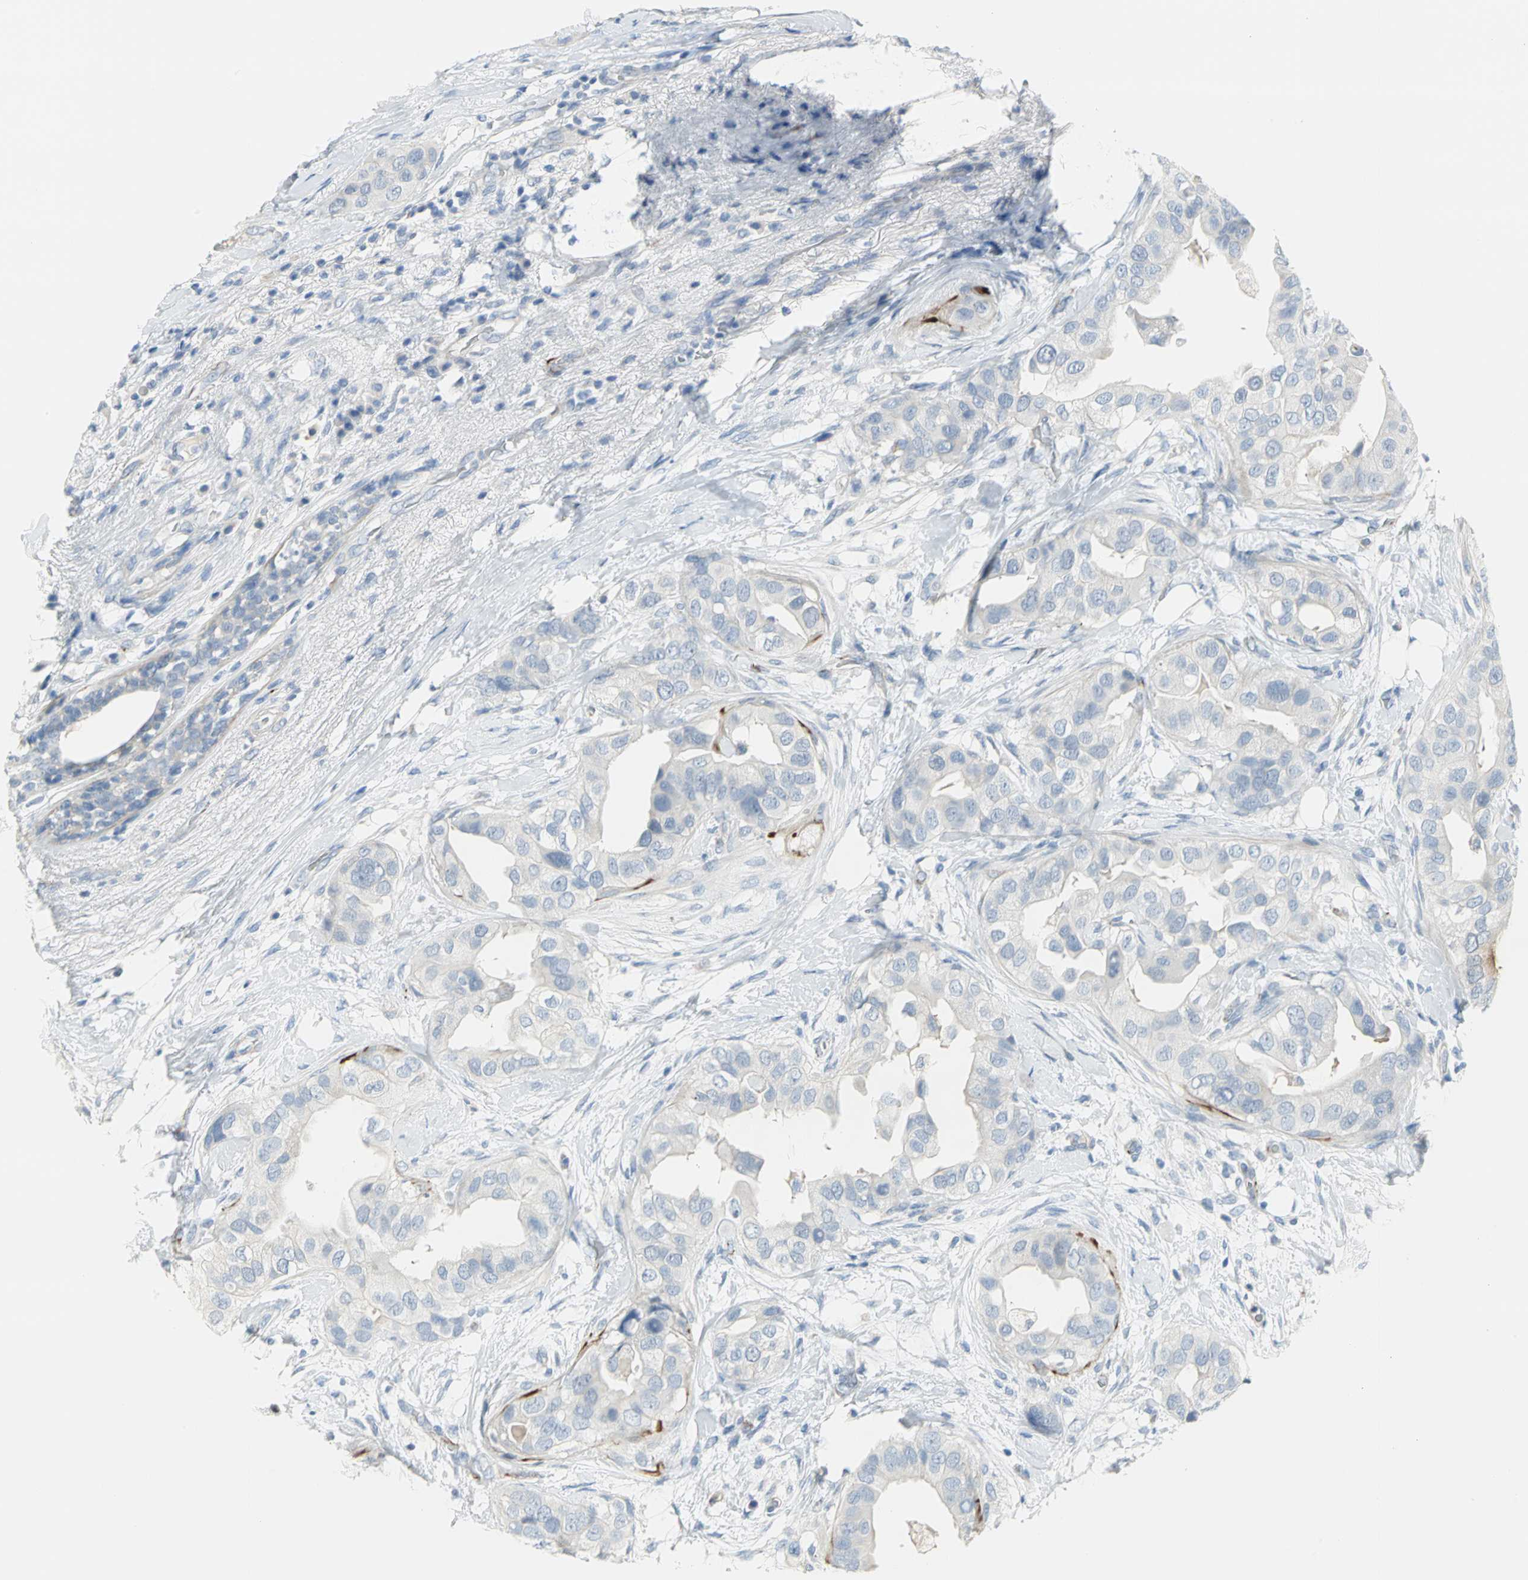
{"staining": {"intensity": "weak", "quantity": "<25%", "location": "cytoplasmic/membranous"}, "tissue": "breast cancer", "cell_type": "Tumor cells", "image_type": "cancer", "snomed": [{"axis": "morphology", "description": "Duct carcinoma"}, {"axis": "topography", "description": "Breast"}], "caption": "An immunohistochemistry (IHC) histopathology image of invasive ductal carcinoma (breast) is shown. There is no staining in tumor cells of invasive ductal carcinoma (breast).", "gene": "ALOX15", "patient": {"sex": "female", "age": 40}}